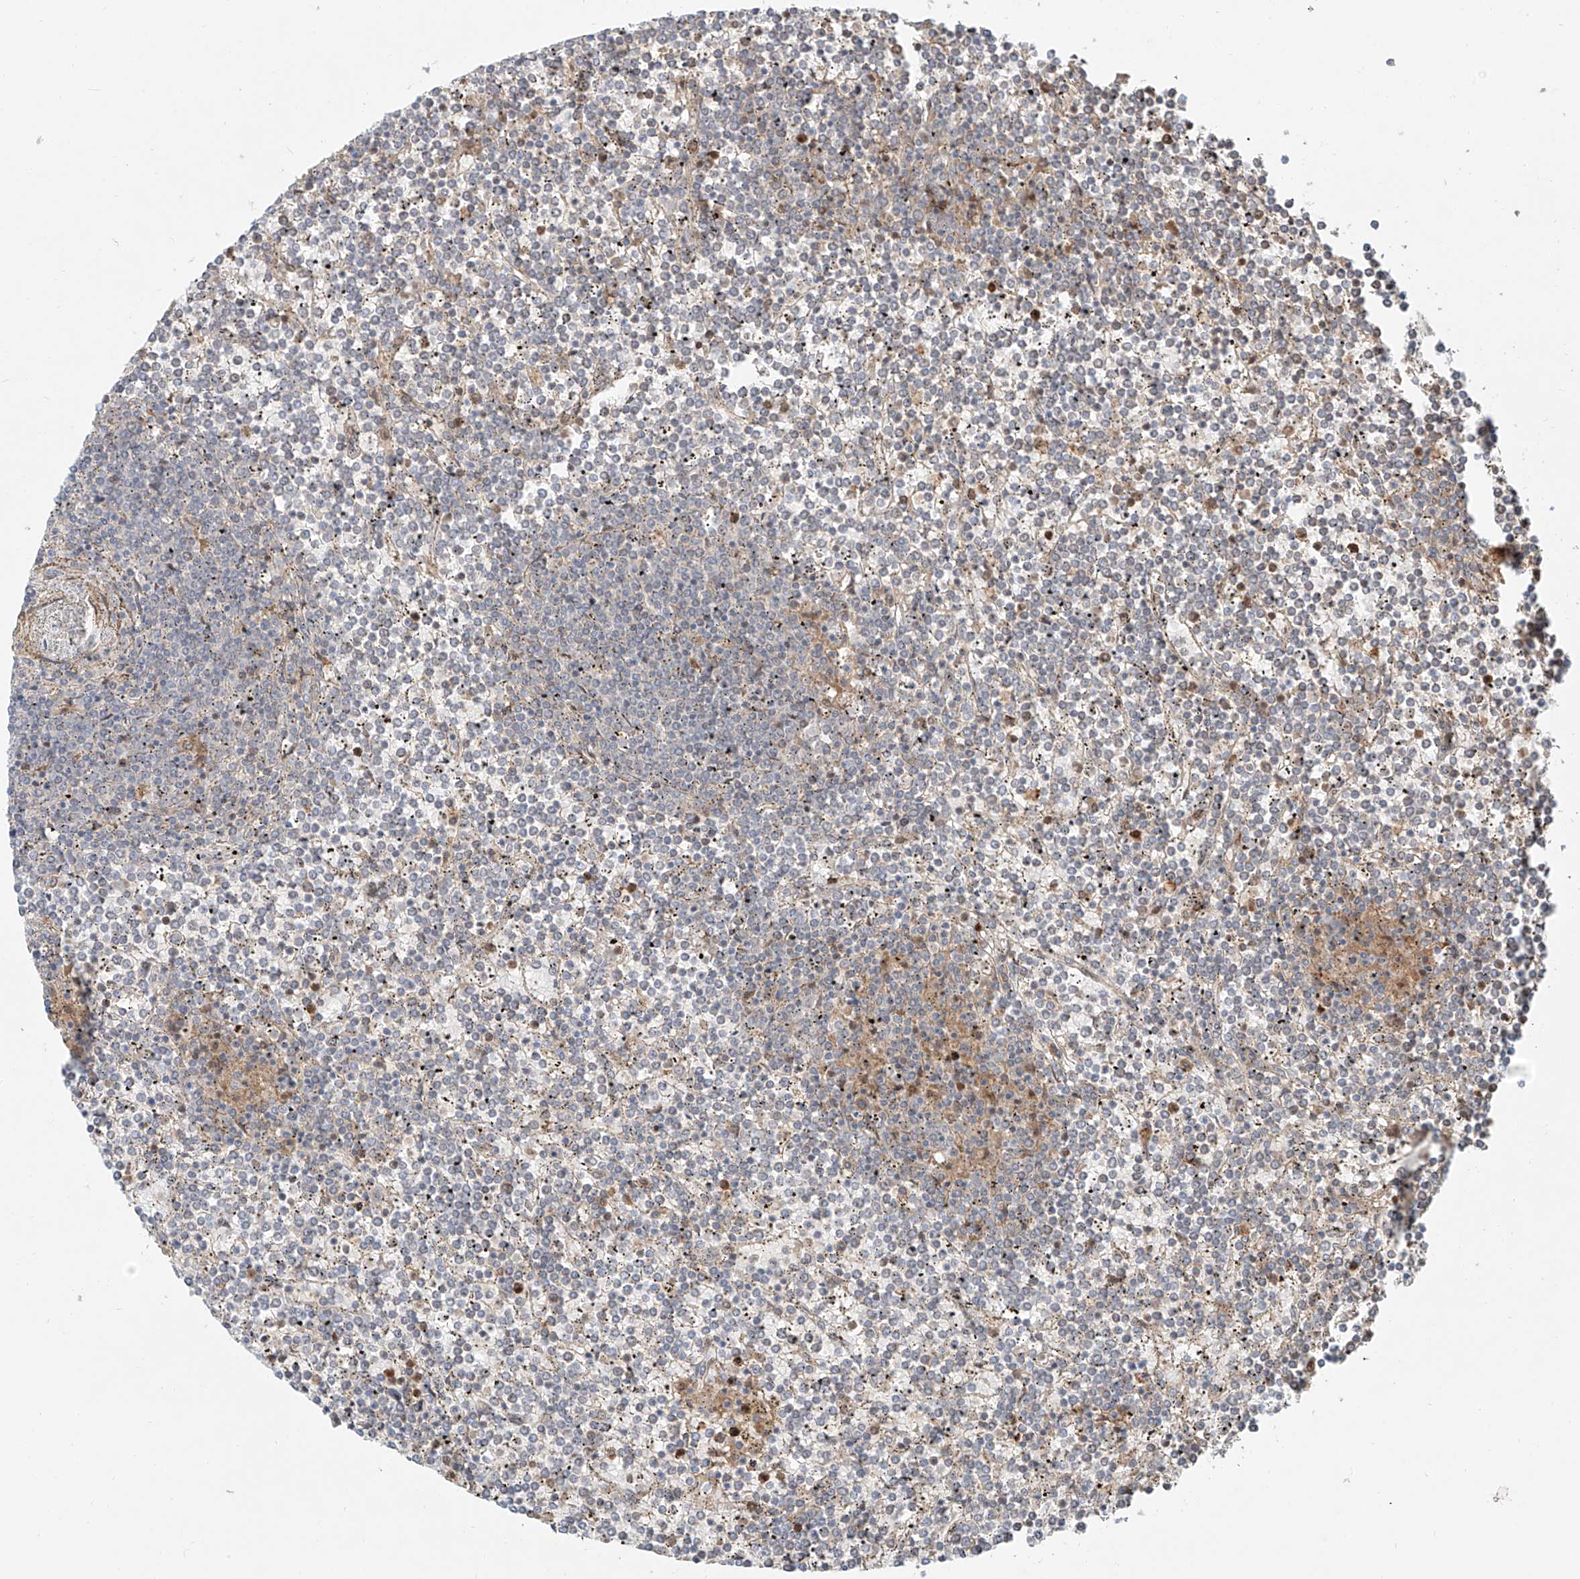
{"staining": {"intensity": "negative", "quantity": "none", "location": "none"}, "tissue": "lymphoma", "cell_type": "Tumor cells", "image_type": "cancer", "snomed": [{"axis": "morphology", "description": "Malignant lymphoma, non-Hodgkin's type, Low grade"}, {"axis": "topography", "description": "Spleen"}], "caption": "This is a histopathology image of immunohistochemistry staining of malignant lymphoma, non-Hodgkin's type (low-grade), which shows no expression in tumor cells.", "gene": "CEP162", "patient": {"sex": "female", "age": 19}}